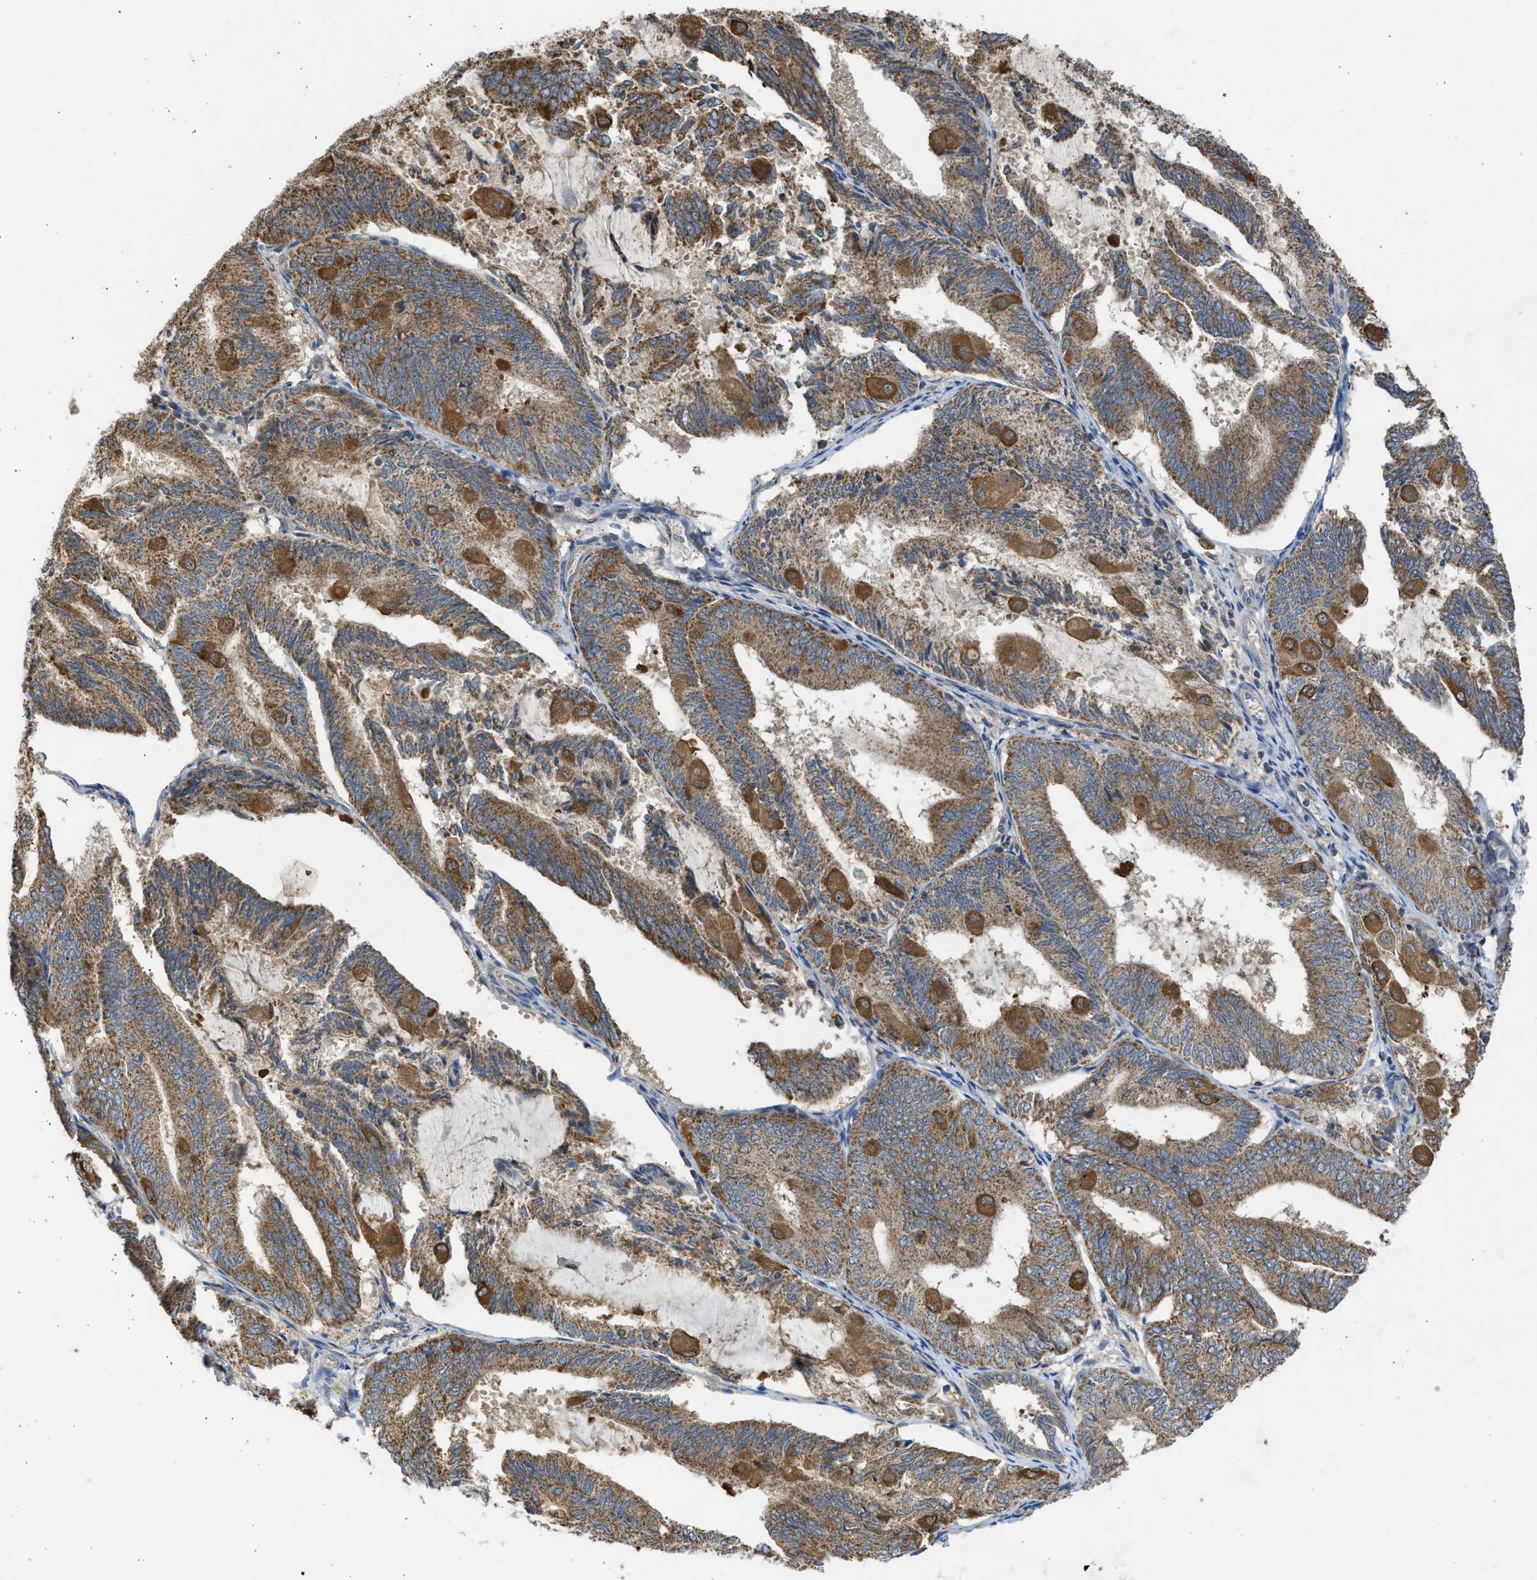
{"staining": {"intensity": "moderate", "quantity": ">75%", "location": "cytoplasmic/membranous"}, "tissue": "endometrial cancer", "cell_type": "Tumor cells", "image_type": "cancer", "snomed": [{"axis": "morphology", "description": "Adenocarcinoma, NOS"}, {"axis": "topography", "description": "Endometrium"}], "caption": "This histopathology image displays immunohistochemistry (IHC) staining of adenocarcinoma (endometrial), with medium moderate cytoplasmic/membranous staining in about >75% of tumor cells.", "gene": "CYP1A1", "patient": {"sex": "female", "age": 81}}